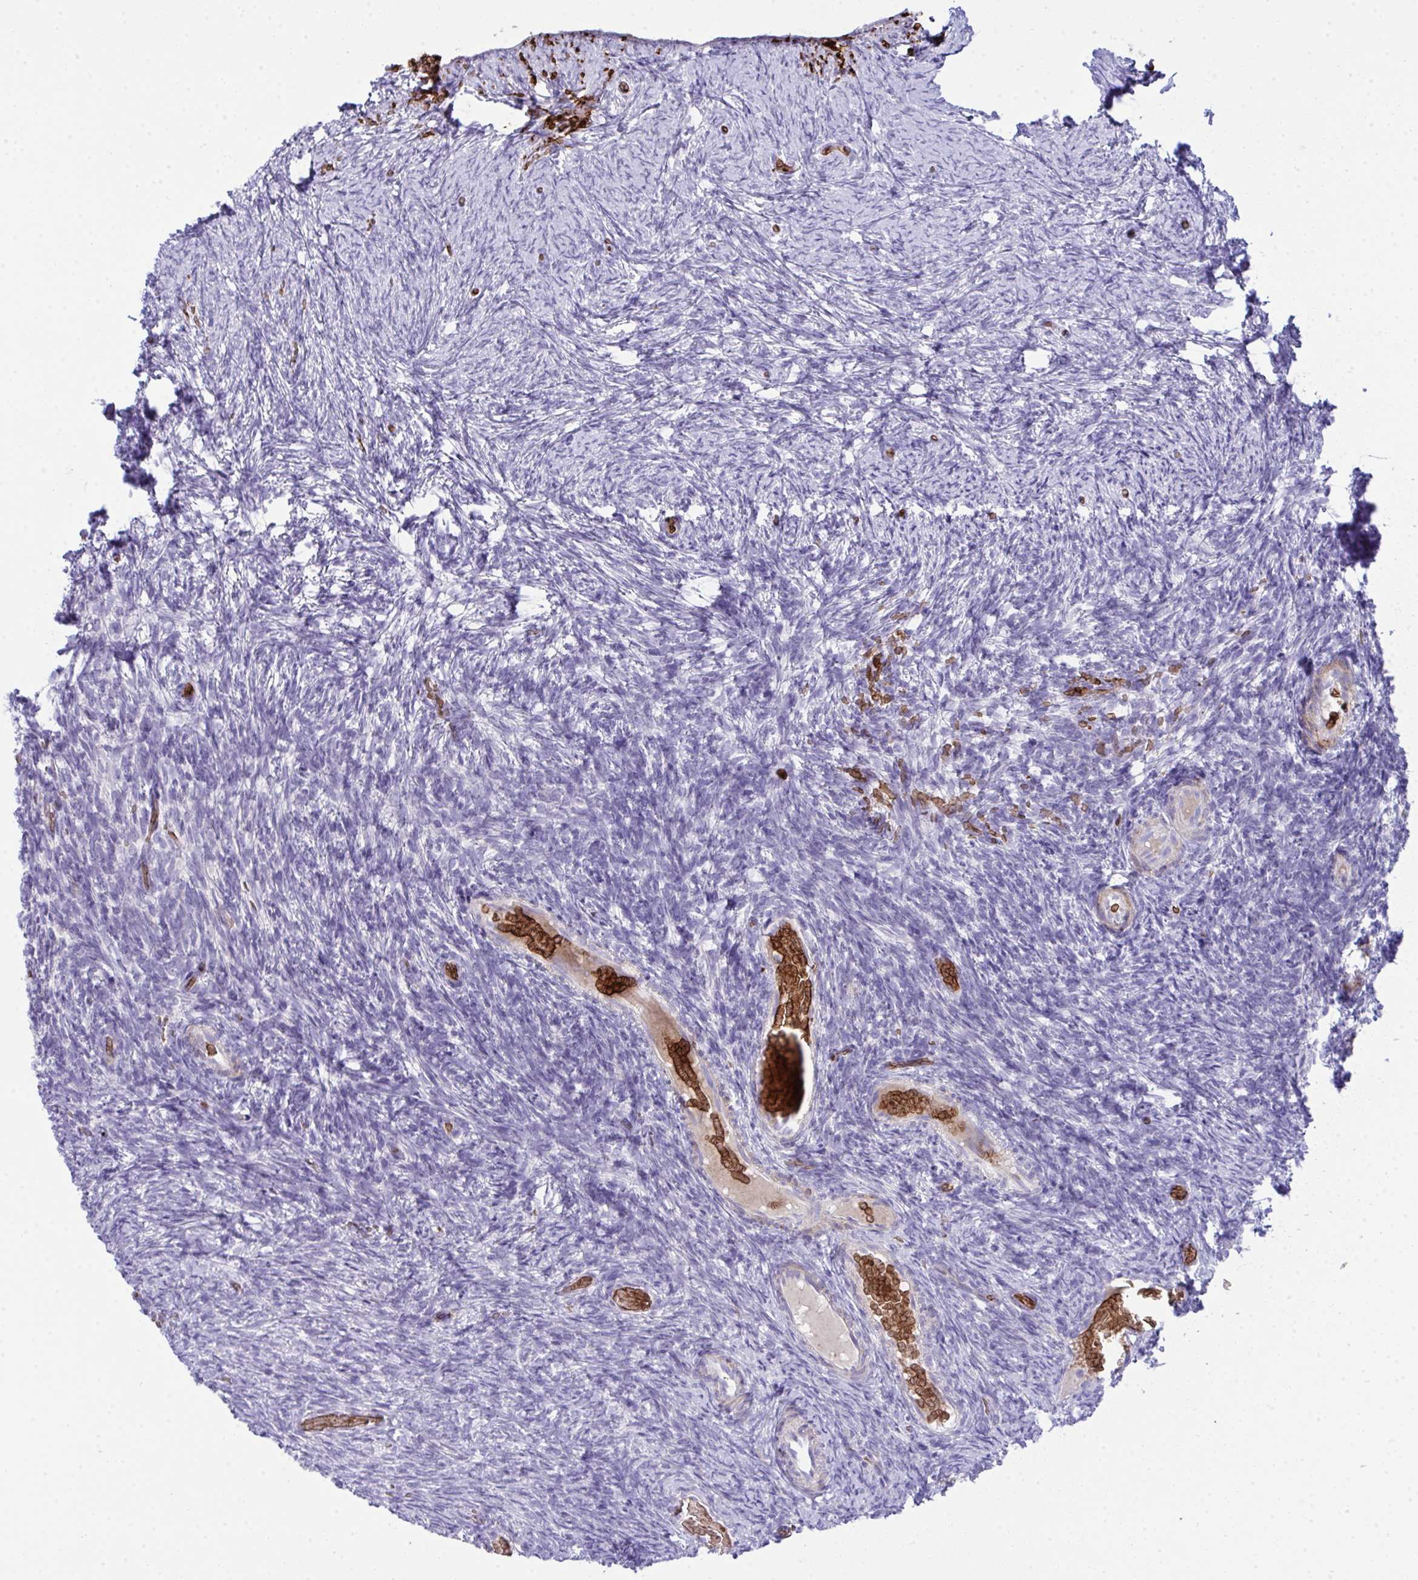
{"staining": {"intensity": "negative", "quantity": "none", "location": "none"}, "tissue": "ovary", "cell_type": "Ovarian stroma cells", "image_type": "normal", "snomed": [{"axis": "morphology", "description": "Normal tissue, NOS"}, {"axis": "topography", "description": "Ovary"}], "caption": "Histopathology image shows no protein expression in ovarian stroma cells of unremarkable ovary.", "gene": "SPTB", "patient": {"sex": "female", "age": 34}}